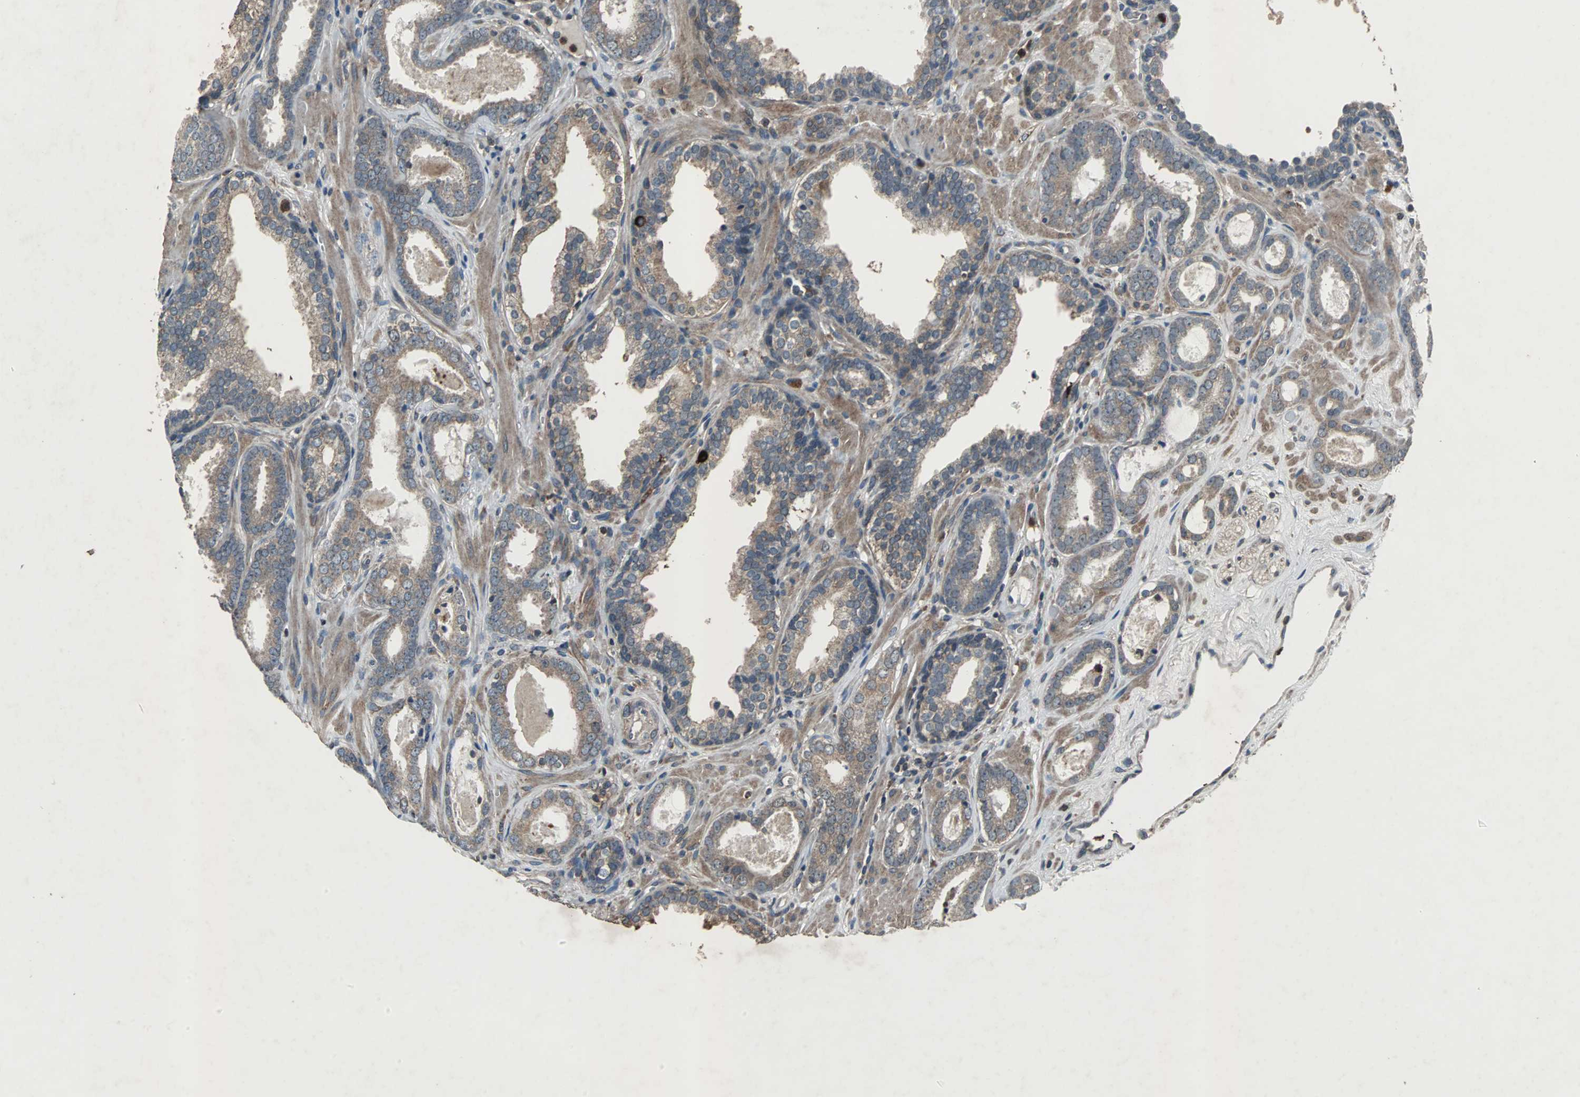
{"staining": {"intensity": "moderate", "quantity": ">75%", "location": "cytoplasmic/membranous"}, "tissue": "prostate cancer", "cell_type": "Tumor cells", "image_type": "cancer", "snomed": [{"axis": "morphology", "description": "Adenocarcinoma, Low grade"}, {"axis": "topography", "description": "Prostate"}], "caption": "This photomicrograph exhibits adenocarcinoma (low-grade) (prostate) stained with immunohistochemistry to label a protein in brown. The cytoplasmic/membranous of tumor cells show moderate positivity for the protein. Nuclei are counter-stained blue.", "gene": "SOS1", "patient": {"sex": "male", "age": 57}}